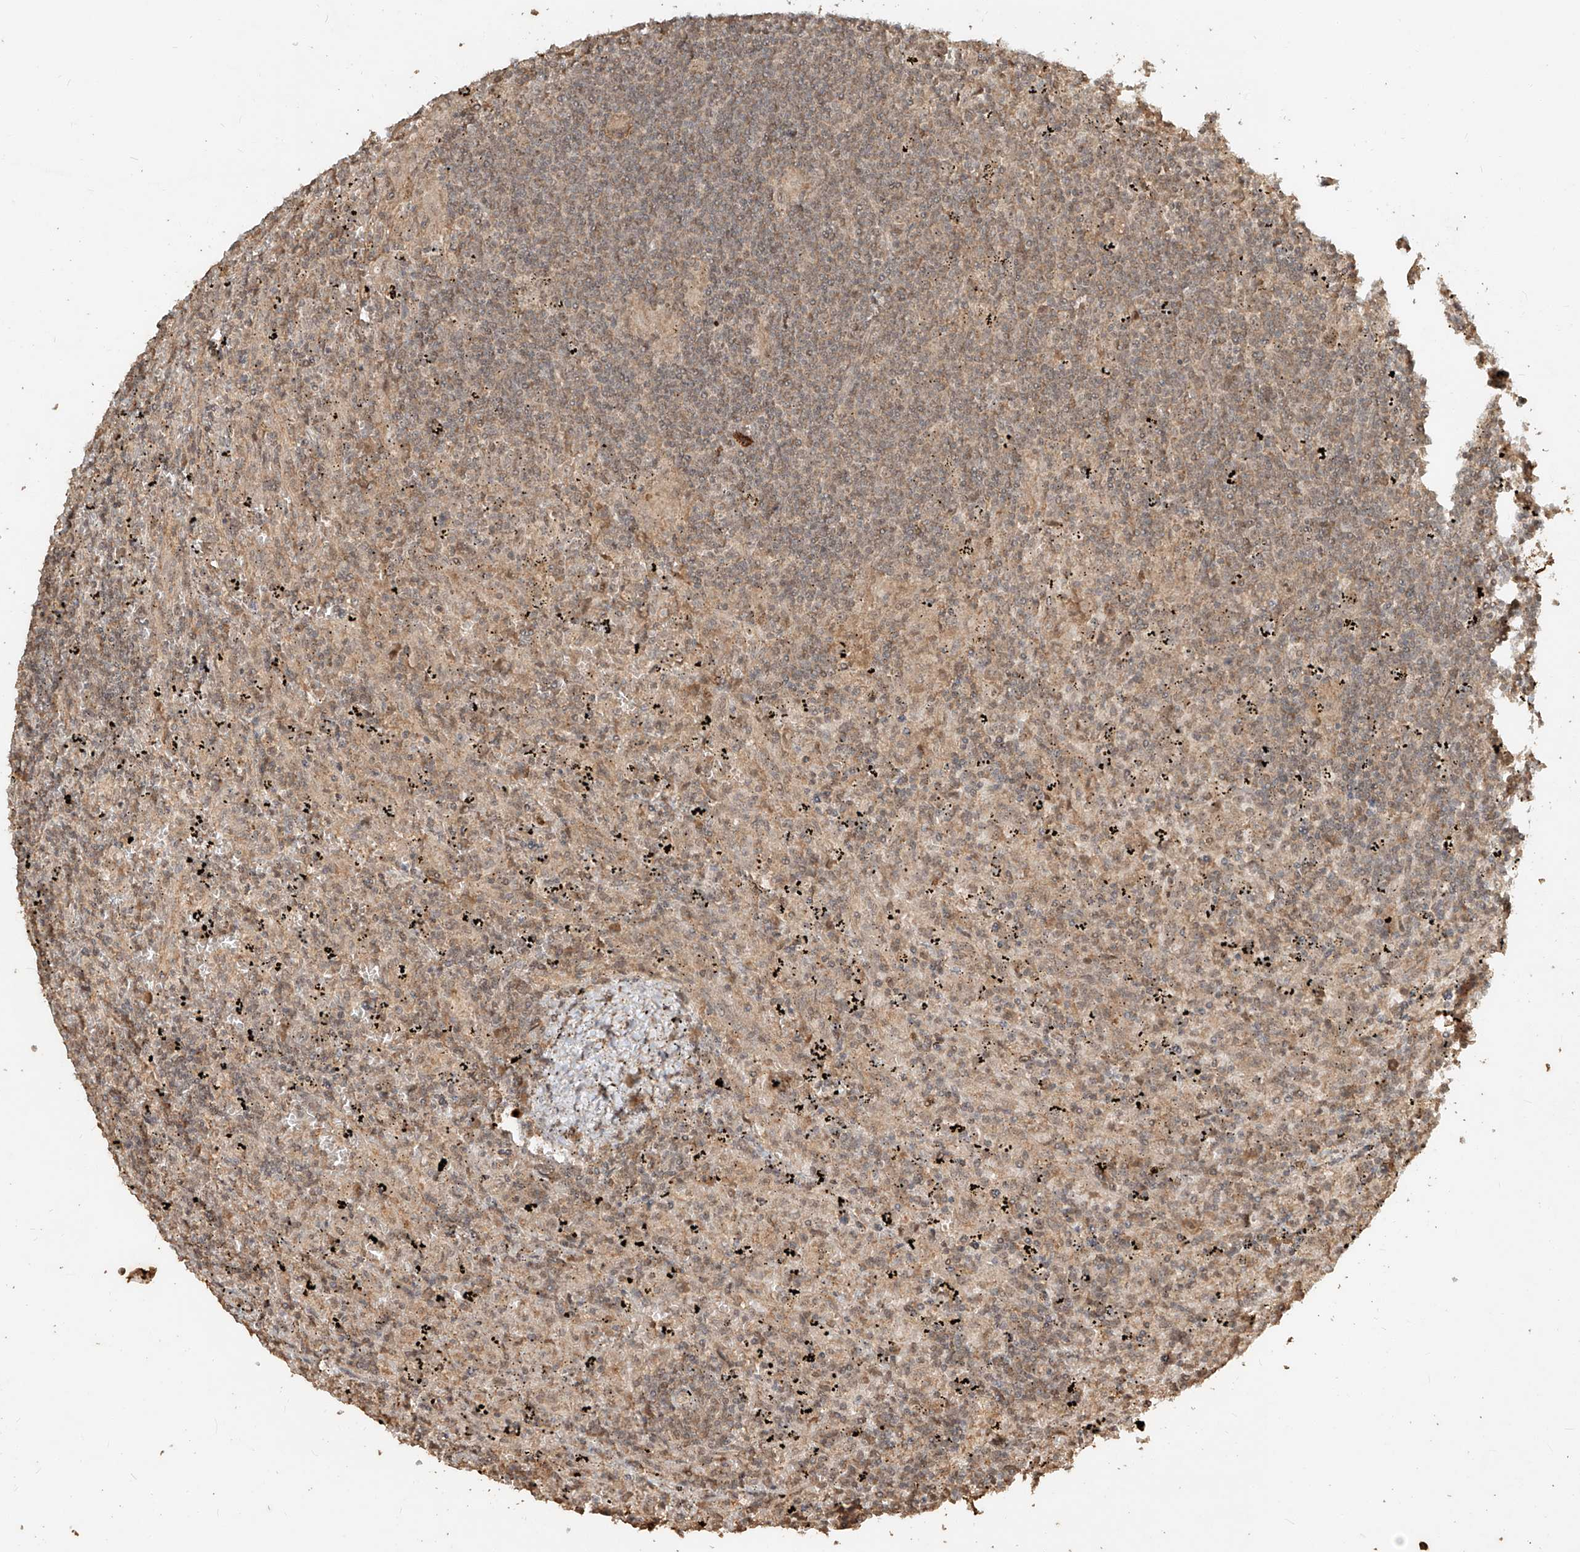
{"staining": {"intensity": "weak", "quantity": "<25%", "location": "cytoplasmic/membranous,nuclear"}, "tissue": "lymphoma", "cell_type": "Tumor cells", "image_type": "cancer", "snomed": [{"axis": "morphology", "description": "Malignant lymphoma, non-Hodgkin's type, Low grade"}, {"axis": "topography", "description": "Spleen"}], "caption": "There is no significant expression in tumor cells of malignant lymphoma, non-Hodgkin's type (low-grade). The staining was performed using DAB to visualize the protein expression in brown, while the nuclei were stained in blue with hematoxylin (Magnification: 20x).", "gene": "ZNF660", "patient": {"sex": "male", "age": 76}}